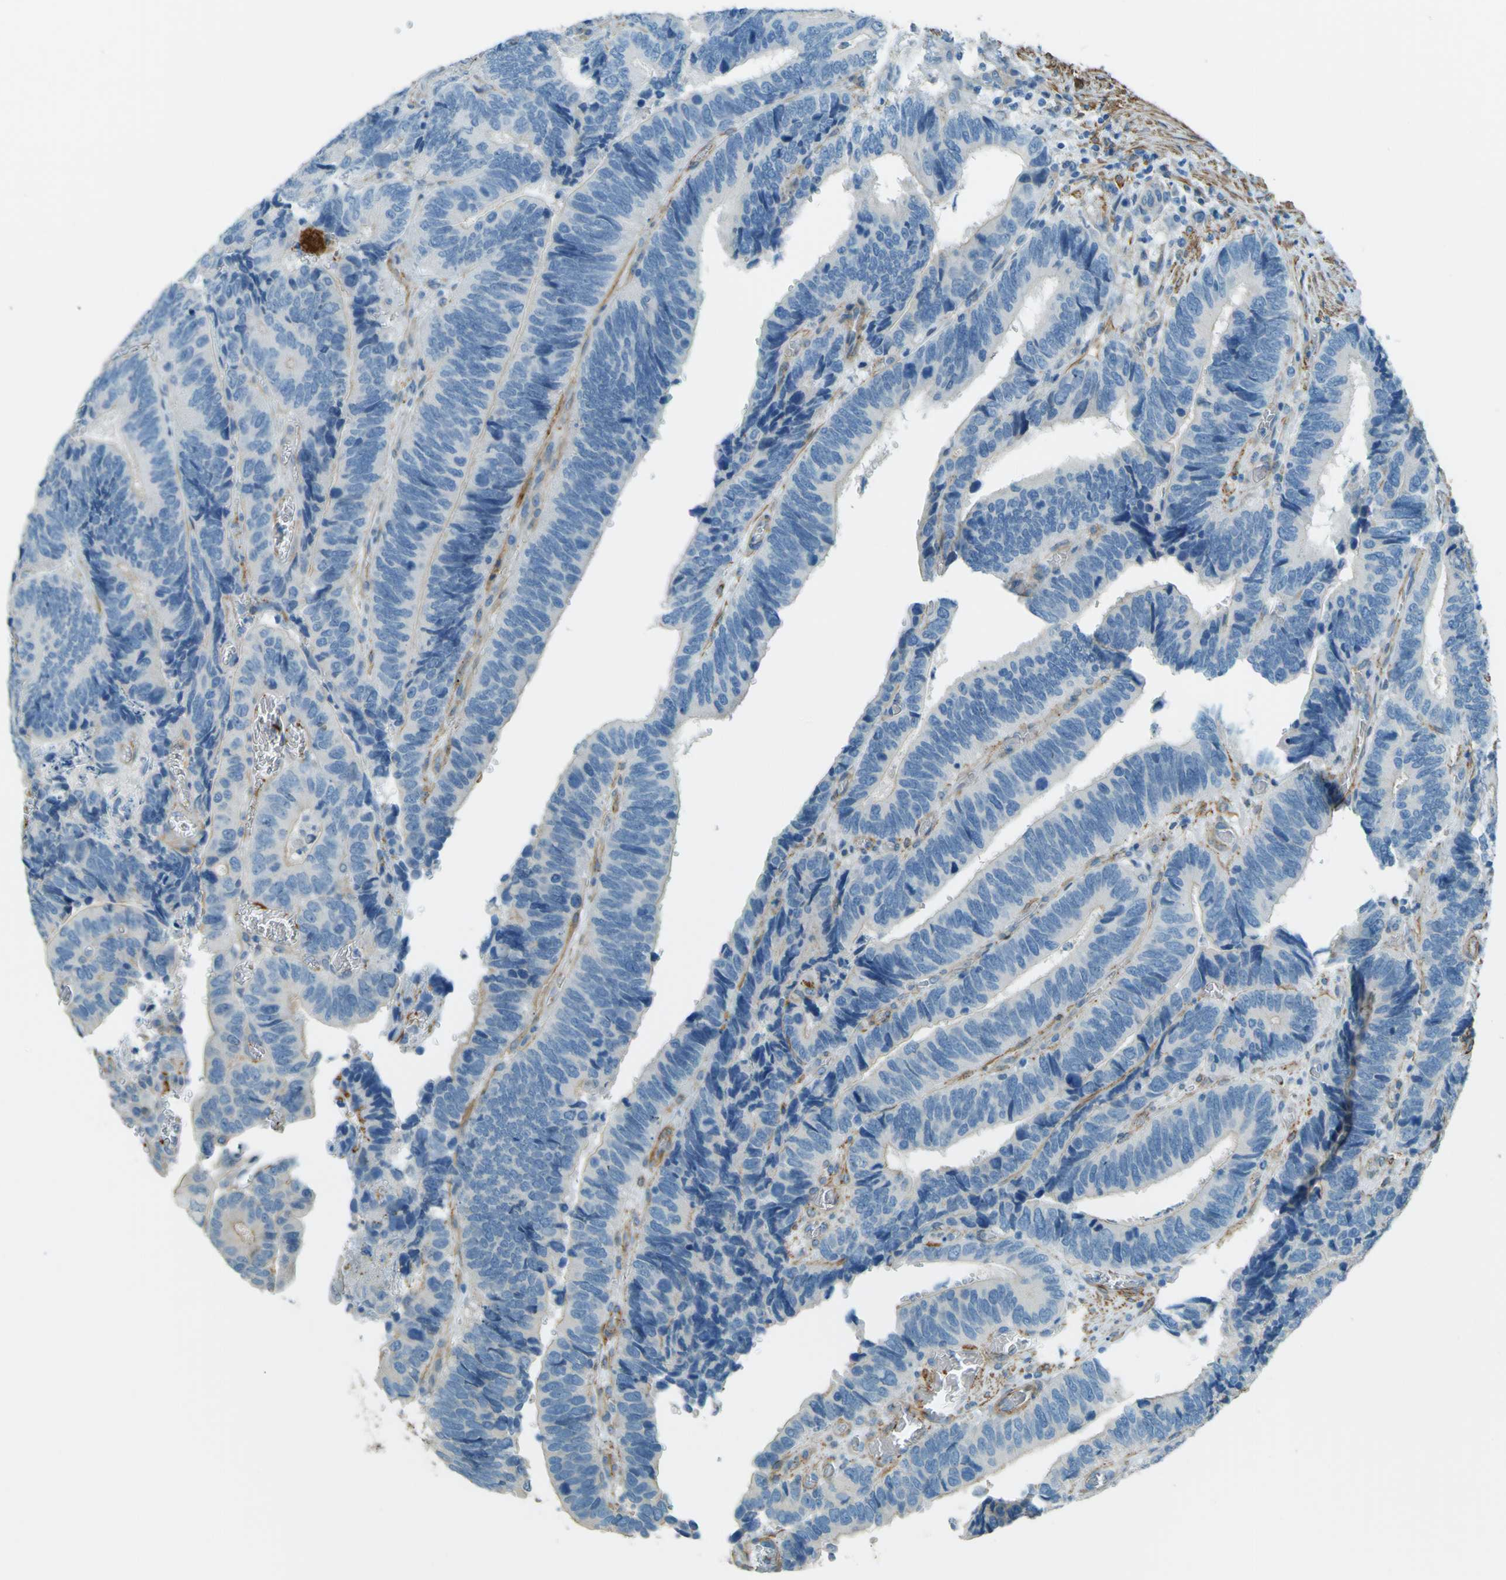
{"staining": {"intensity": "negative", "quantity": "none", "location": "none"}, "tissue": "colorectal cancer", "cell_type": "Tumor cells", "image_type": "cancer", "snomed": [{"axis": "morphology", "description": "Adenocarcinoma, NOS"}, {"axis": "topography", "description": "Colon"}], "caption": "Adenocarcinoma (colorectal) was stained to show a protein in brown. There is no significant positivity in tumor cells.", "gene": "NEXN", "patient": {"sex": "male", "age": 72}}